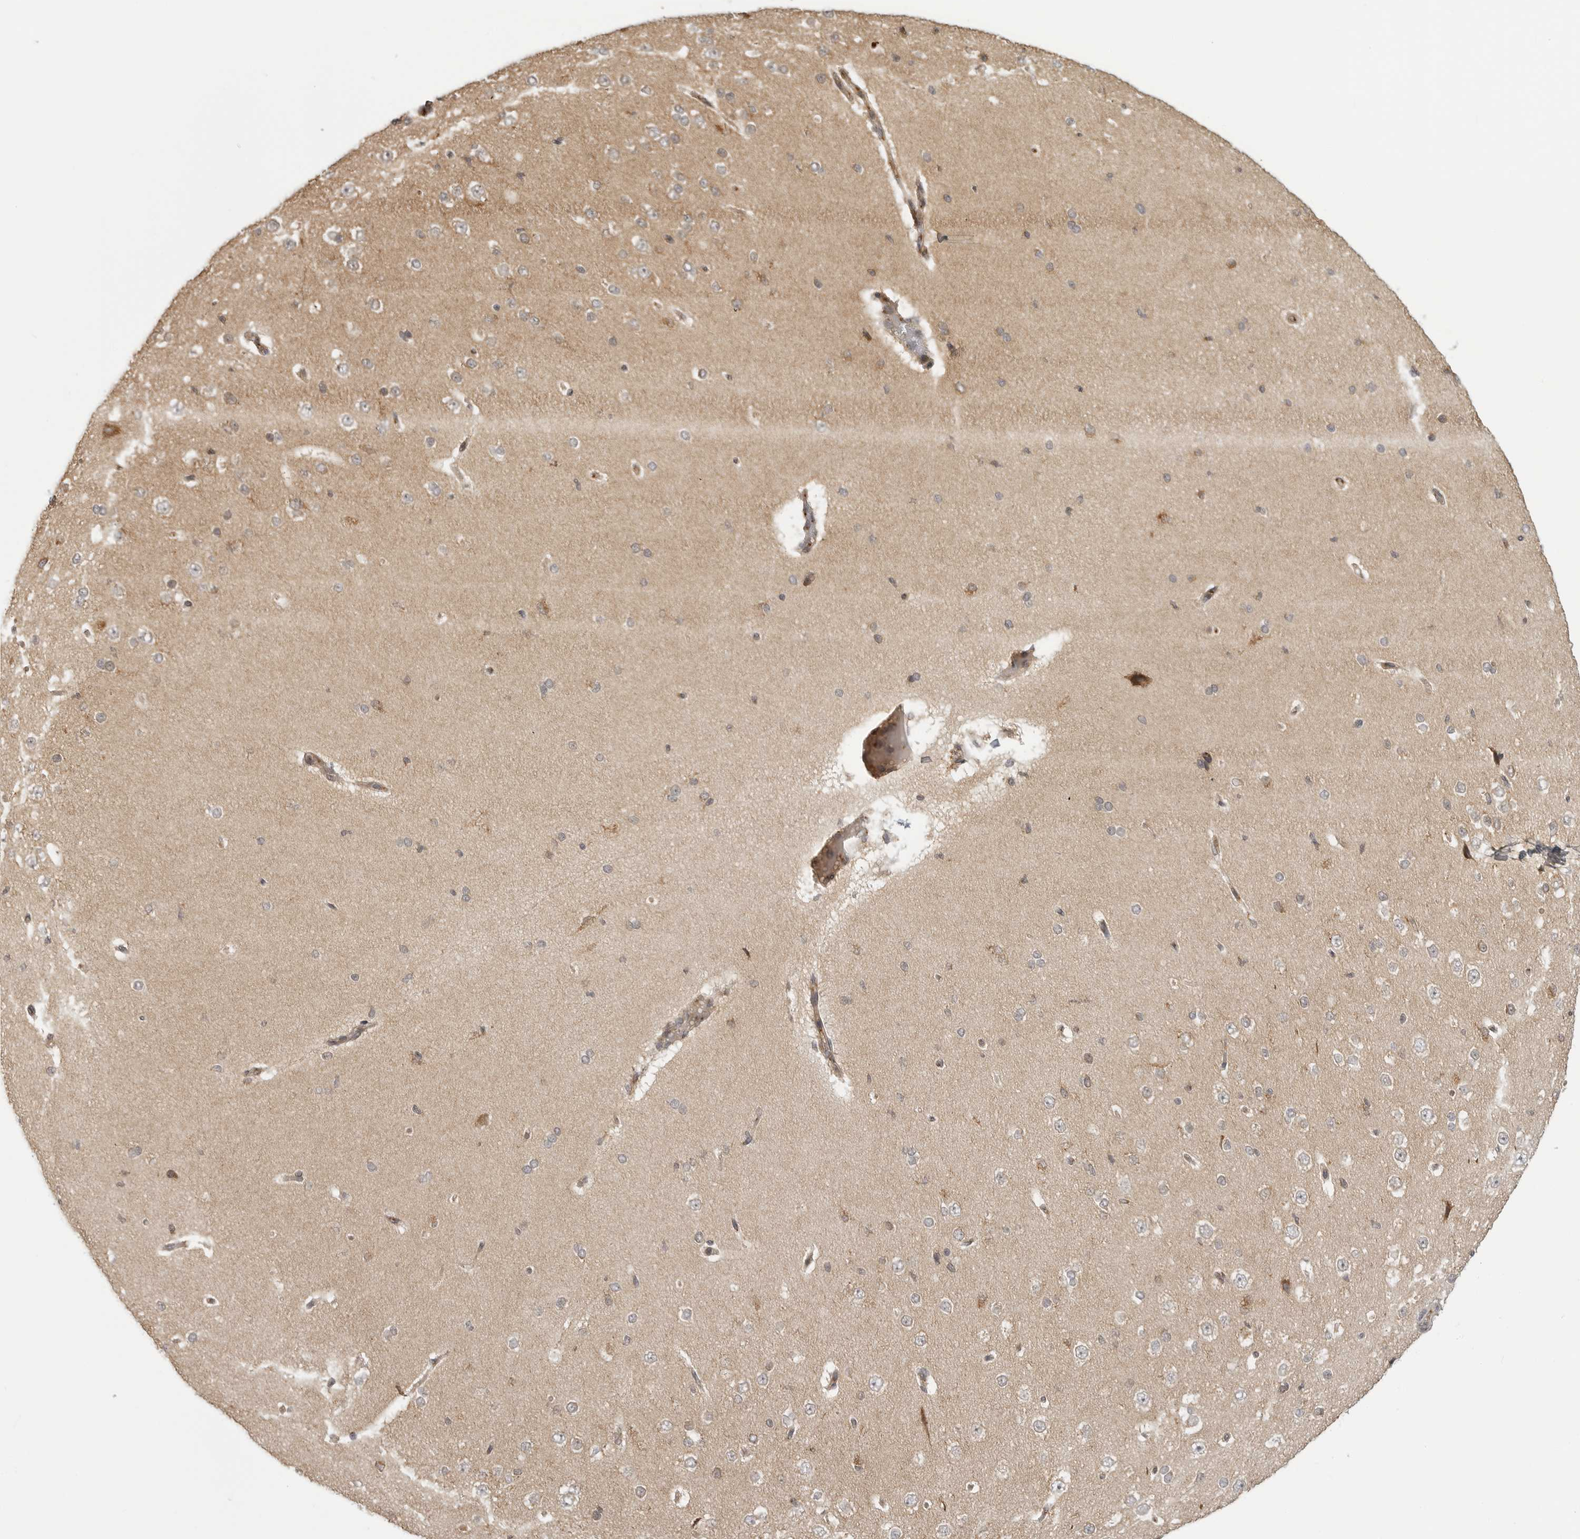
{"staining": {"intensity": "negative", "quantity": "none", "location": "none"}, "tissue": "cerebral cortex", "cell_type": "Endothelial cells", "image_type": "normal", "snomed": [{"axis": "morphology", "description": "Normal tissue, NOS"}, {"axis": "morphology", "description": "Developmental malformation"}, {"axis": "topography", "description": "Cerebral cortex"}], "caption": "DAB (3,3'-diaminobenzidine) immunohistochemical staining of normal human cerebral cortex shows no significant staining in endothelial cells. (DAB immunohistochemistry (IHC) with hematoxylin counter stain).", "gene": "COPA", "patient": {"sex": "female", "age": 30}}